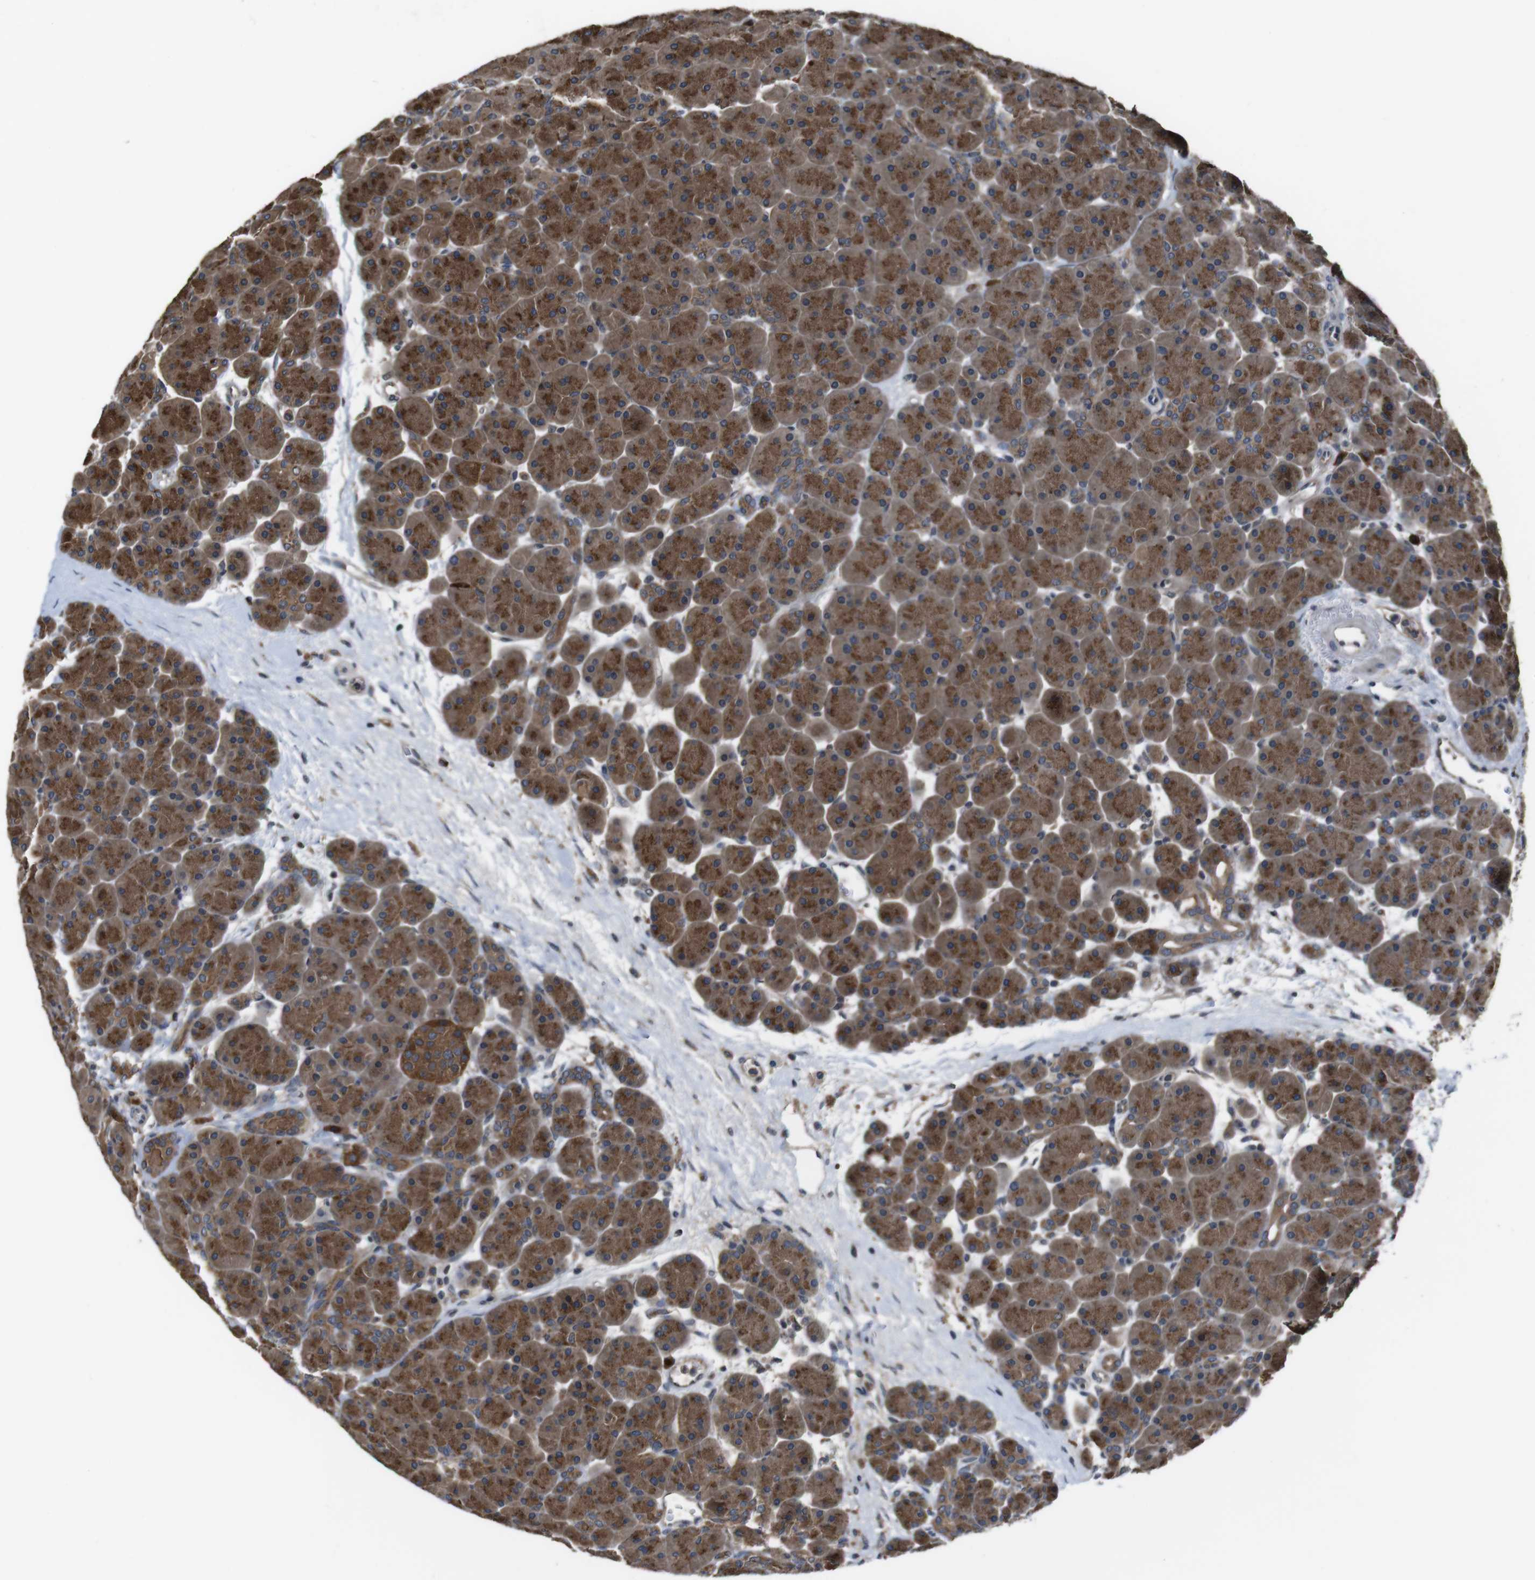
{"staining": {"intensity": "strong", "quantity": ">75%", "location": "cytoplasmic/membranous"}, "tissue": "pancreas", "cell_type": "Exocrine glandular cells", "image_type": "normal", "snomed": [{"axis": "morphology", "description": "Normal tissue, NOS"}, {"axis": "topography", "description": "Pancreas"}], "caption": "DAB immunohistochemical staining of normal pancreas exhibits strong cytoplasmic/membranous protein expression in about >75% of exocrine glandular cells. Immunohistochemistry (ihc) stains the protein of interest in brown and the nuclei are stained blue.", "gene": "SLC22A23", "patient": {"sex": "male", "age": 66}}